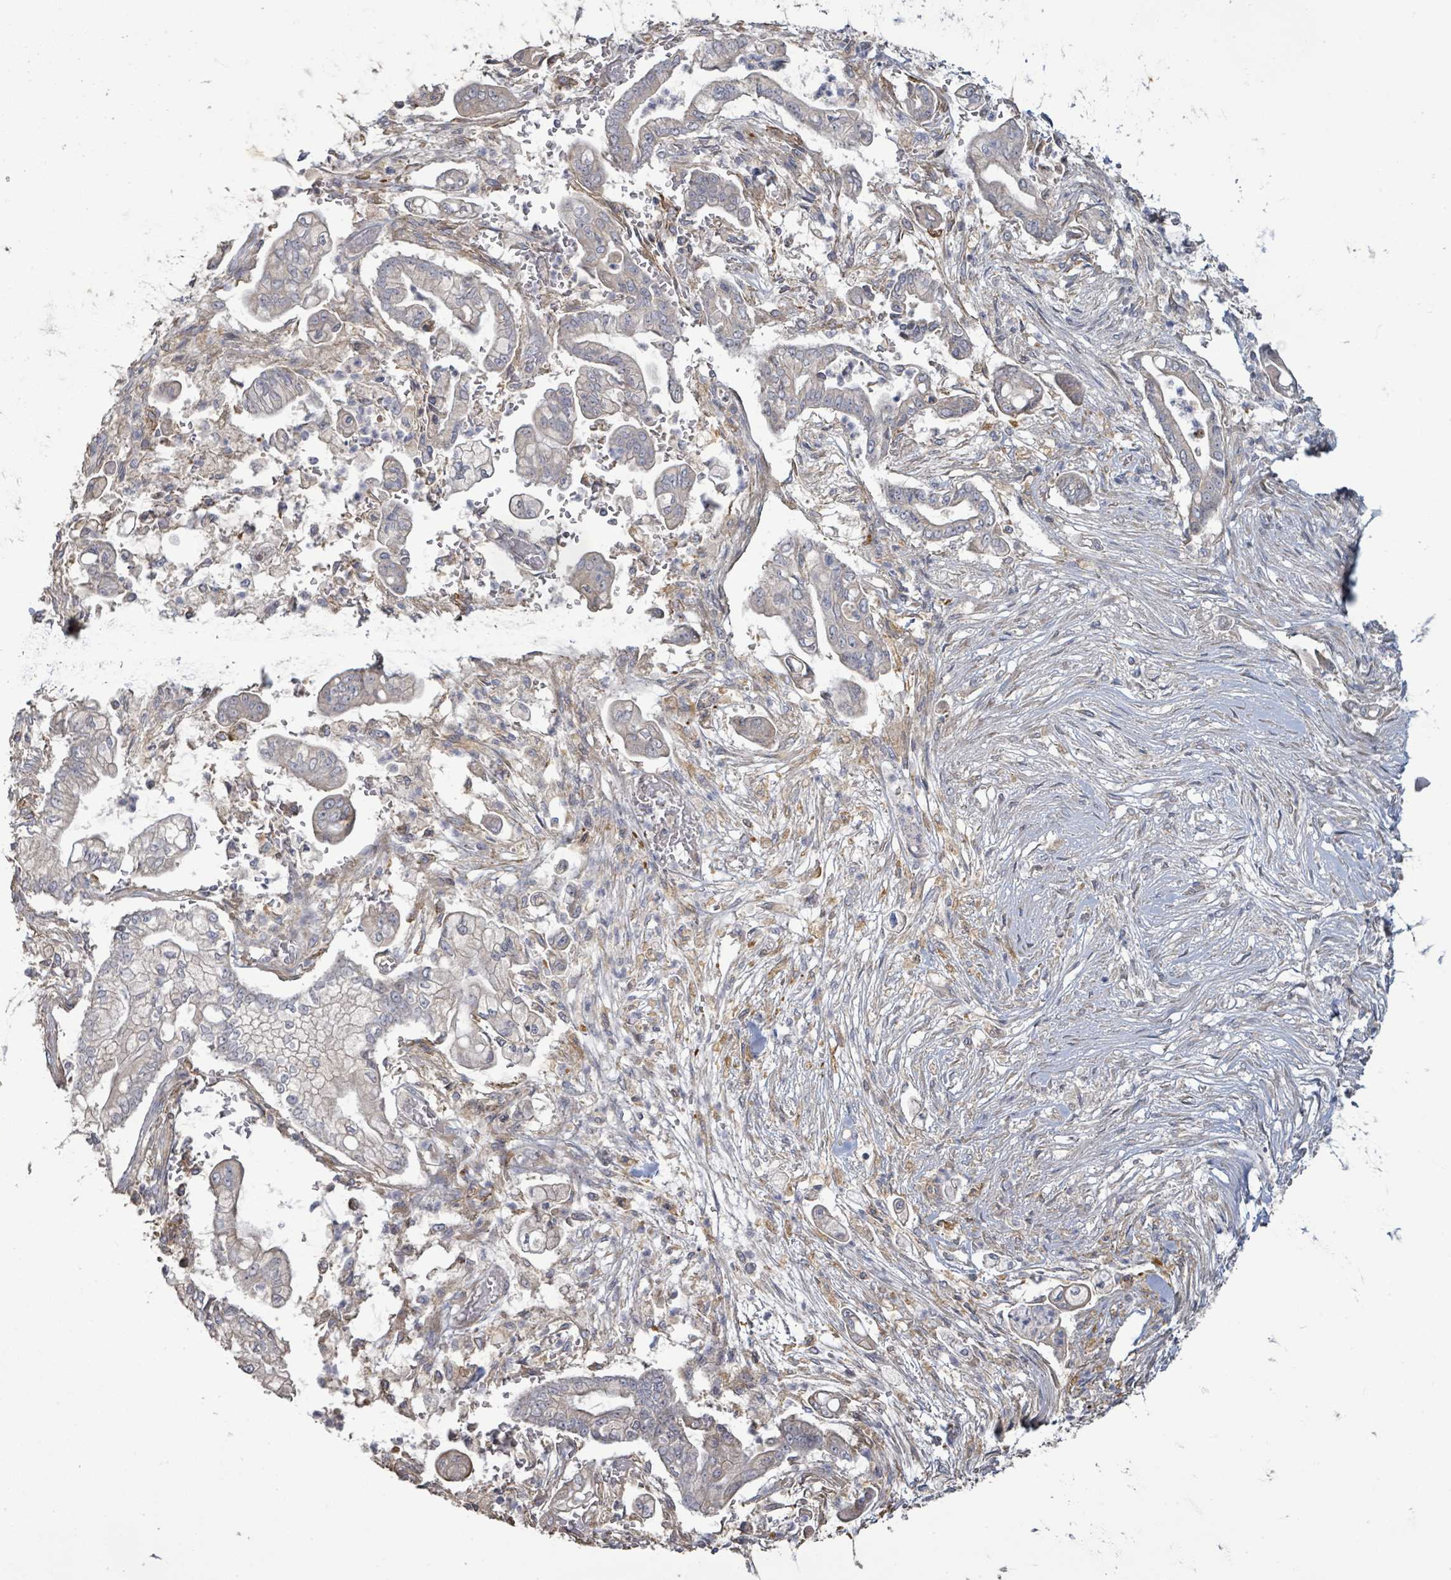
{"staining": {"intensity": "weak", "quantity": "25%-75%", "location": "cytoplasmic/membranous"}, "tissue": "pancreatic cancer", "cell_type": "Tumor cells", "image_type": "cancer", "snomed": [{"axis": "morphology", "description": "Adenocarcinoma, NOS"}, {"axis": "topography", "description": "Pancreas"}], "caption": "Weak cytoplasmic/membranous expression for a protein is identified in about 25%-75% of tumor cells of adenocarcinoma (pancreatic) using immunohistochemistry.", "gene": "KCNS2", "patient": {"sex": "female", "age": 69}}